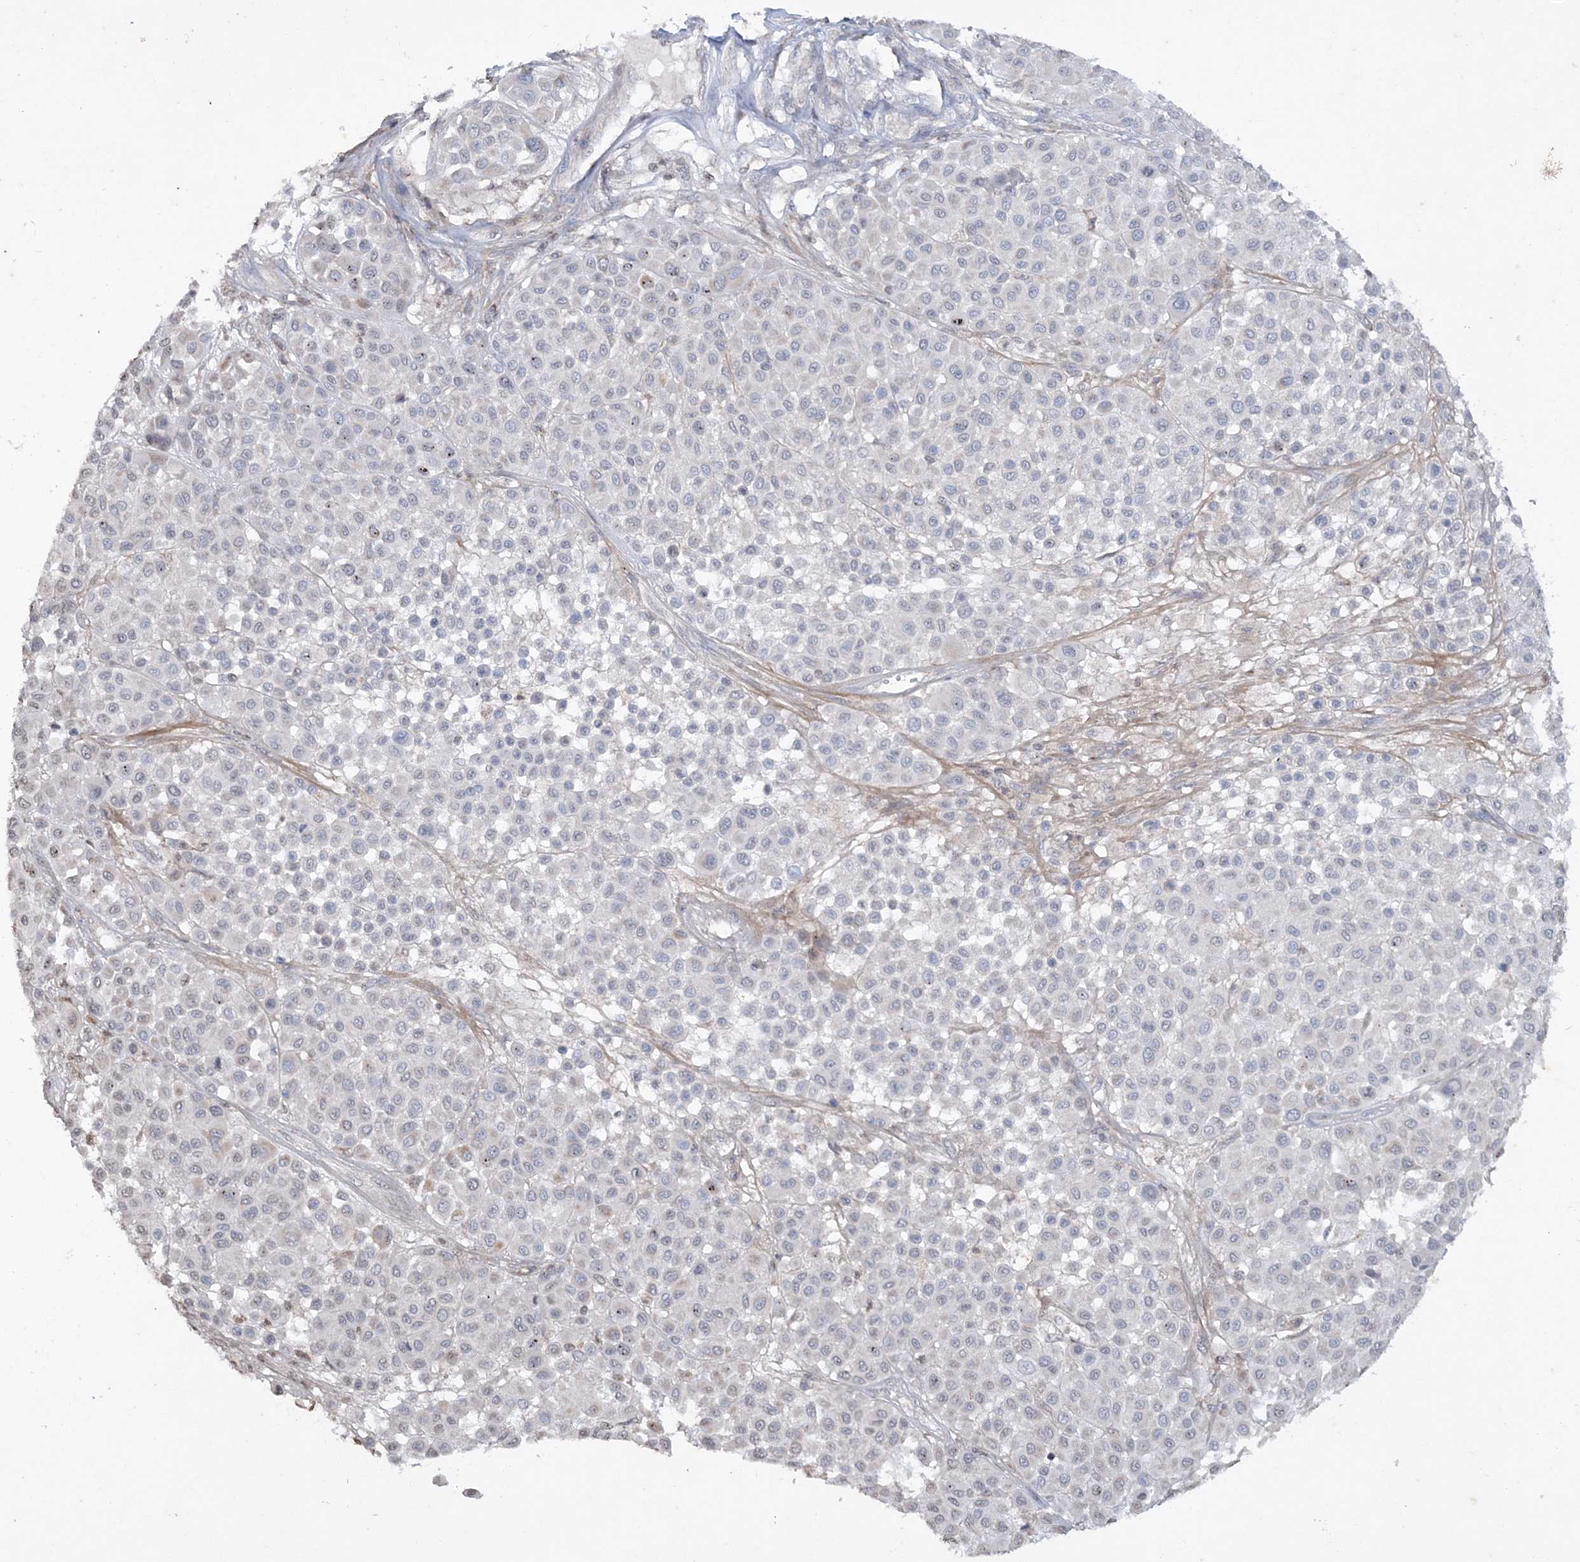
{"staining": {"intensity": "negative", "quantity": "none", "location": "none"}, "tissue": "melanoma", "cell_type": "Tumor cells", "image_type": "cancer", "snomed": [{"axis": "morphology", "description": "Malignant melanoma, Metastatic site"}, {"axis": "topography", "description": "Soft tissue"}], "caption": "Micrograph shows no protein staining in tumor cells of malignant melanoma (metastatic site) tissue. (IHC, brightfield microscopy, high magnification).", "gene": "TTC7A", "patient": {"sex": "male", "age": 41}}